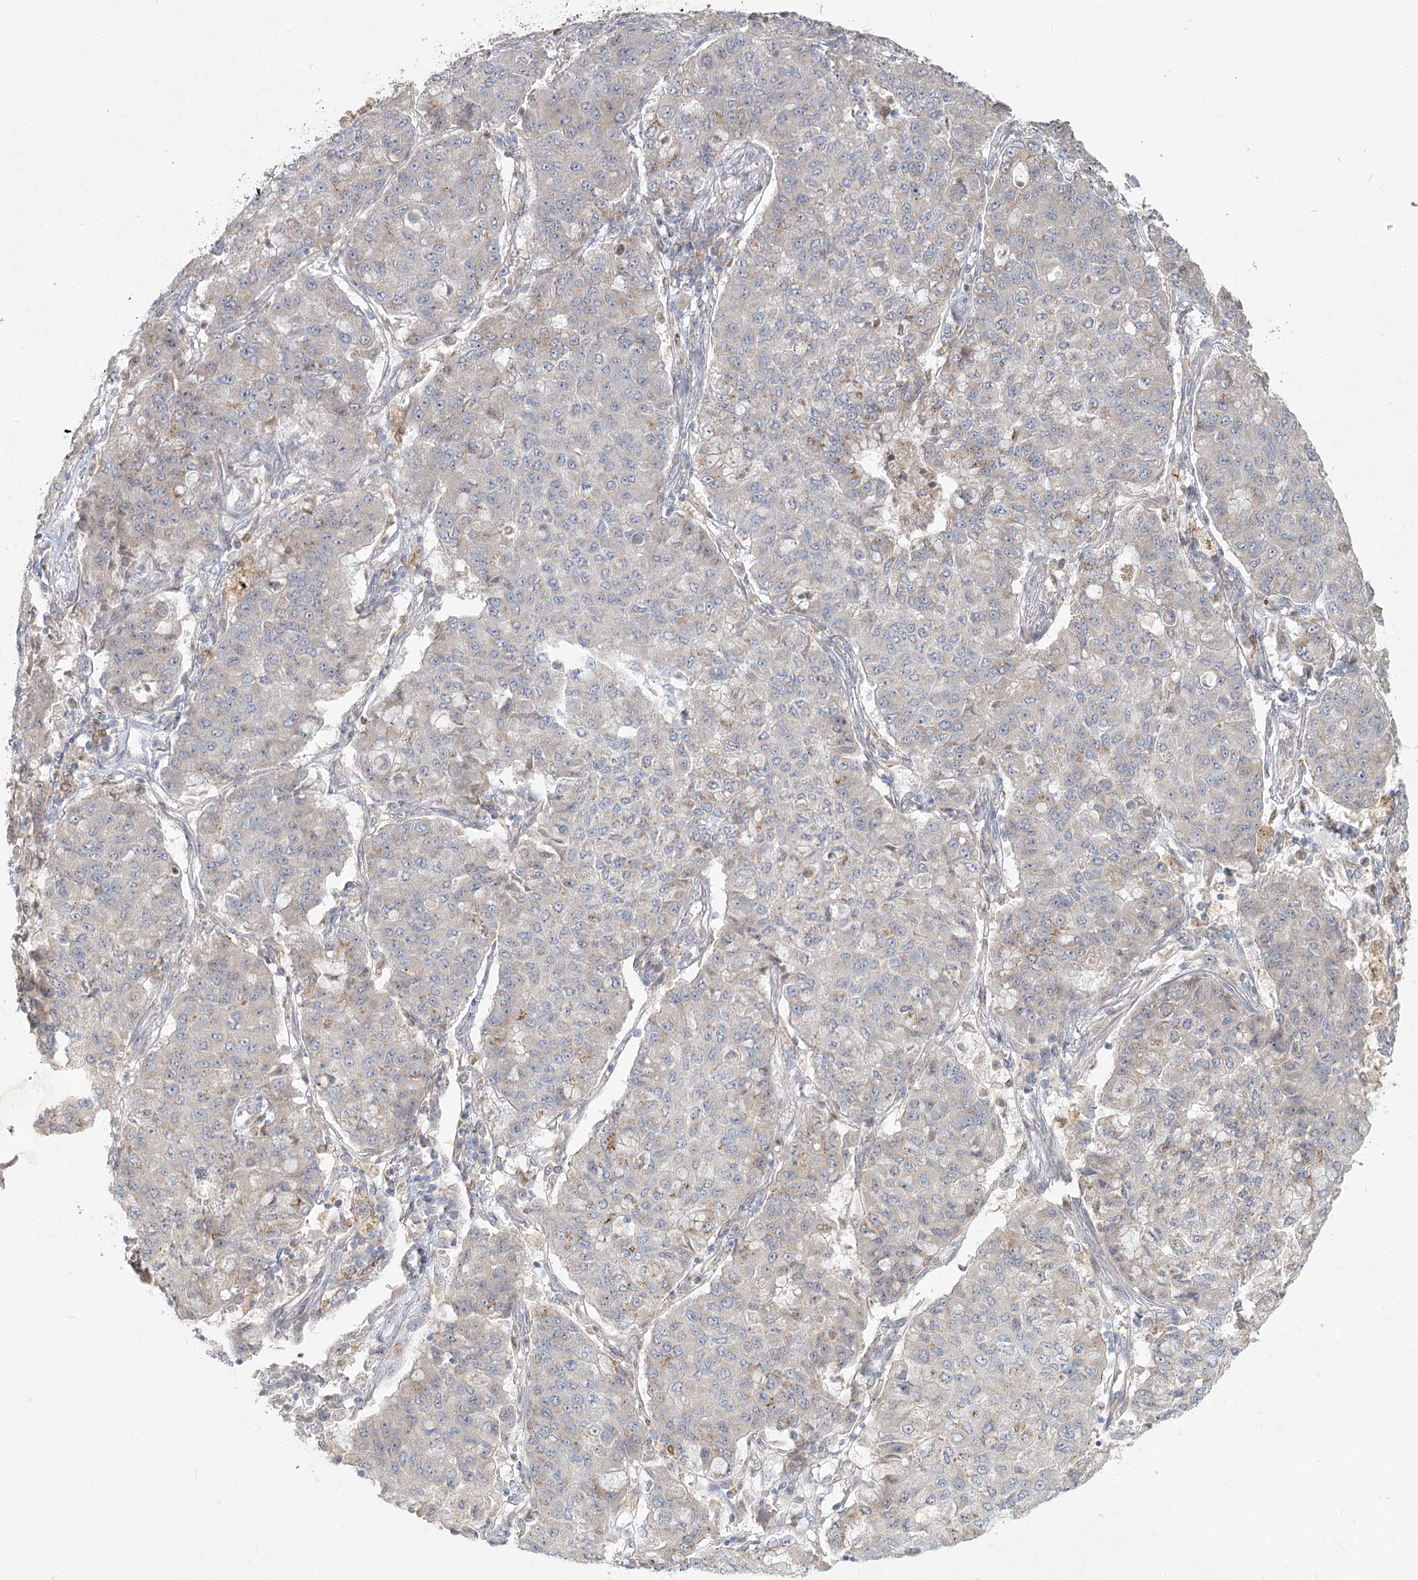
{"staining": {"intensity": "negative", "quantity": "none", "location": "none"}, "tissue": "lung cancer", "cell_type": "Tumor cells", "image_type": "cancer", "snomed": [{"axis": "morphology", "description": "Squamous cell carcinoma, NOS"}, {"axis": "topography", "description": "Lung"}], "caption": "Immunohistochemistry (IHC) of human squamous cell carcinoma (lung) shows no expression in tumor cells. (Stains: DAB IHC with hematoxylin counter stain, Microscopy: brightfield microscopy at high magnification).", "gene": "LRP2BP", "patient": {"sex": "male", "age": 74}}